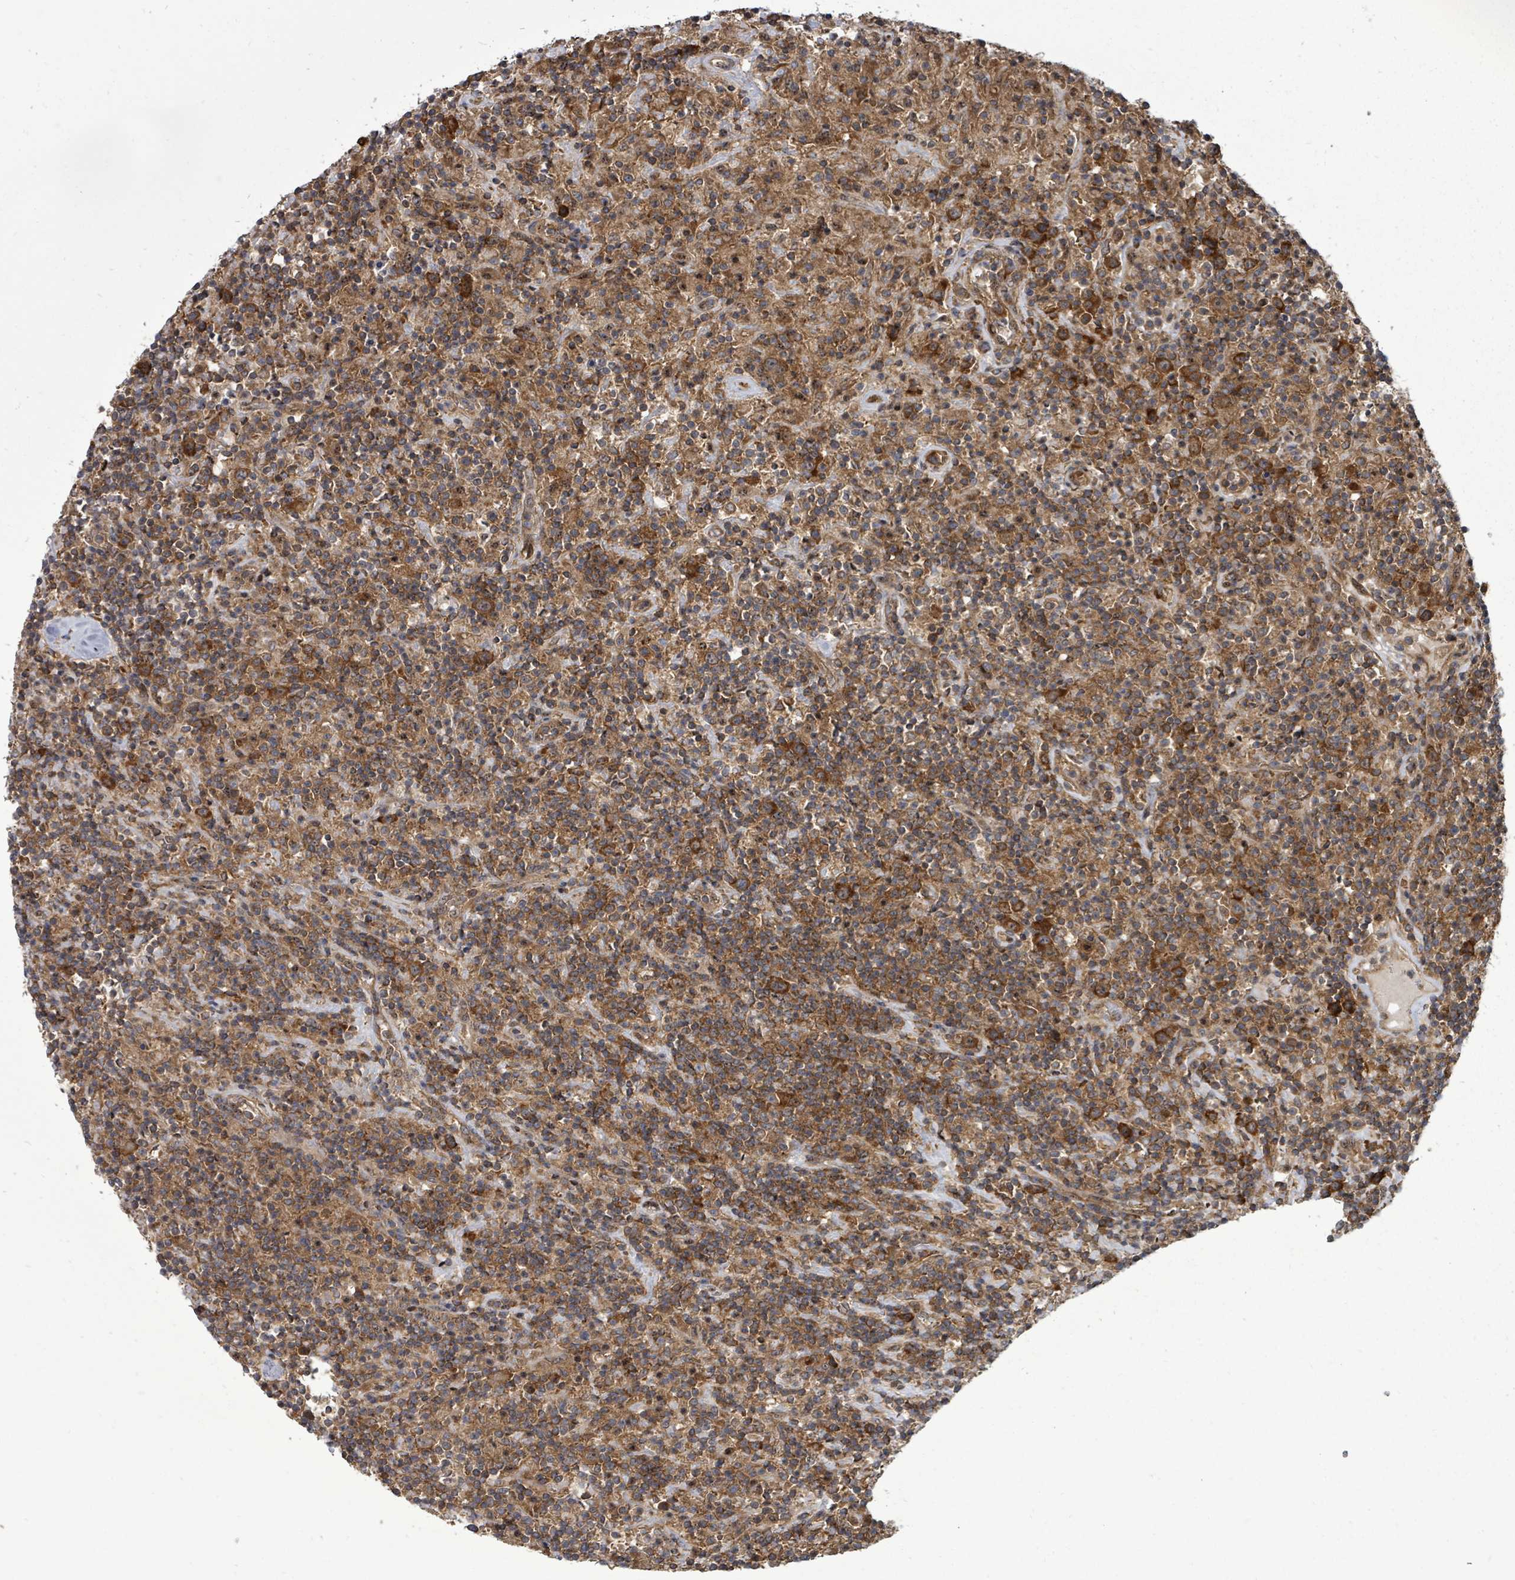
{"staining": {"intensity": "strong", "quantity": ">75%", "location": "cytoplasmic/membranous"}, "tissue": "lymphoma", "cell_type": "Tumor cells", "image_type": "cancer", "snomed": [{"axis": "morphology", "description": "Hodgkin's disease, NOS"}, {"axis": "topography", "description": "Lymph node"}], "caption": "Immunohistochemical staining of Hodgkin's disease reveals strong cytoplasmic/membranous protein positivity in about >75% of tumor cells.", "gene": "EIF3C", "patient": {"sex": "male", "age": 70}}